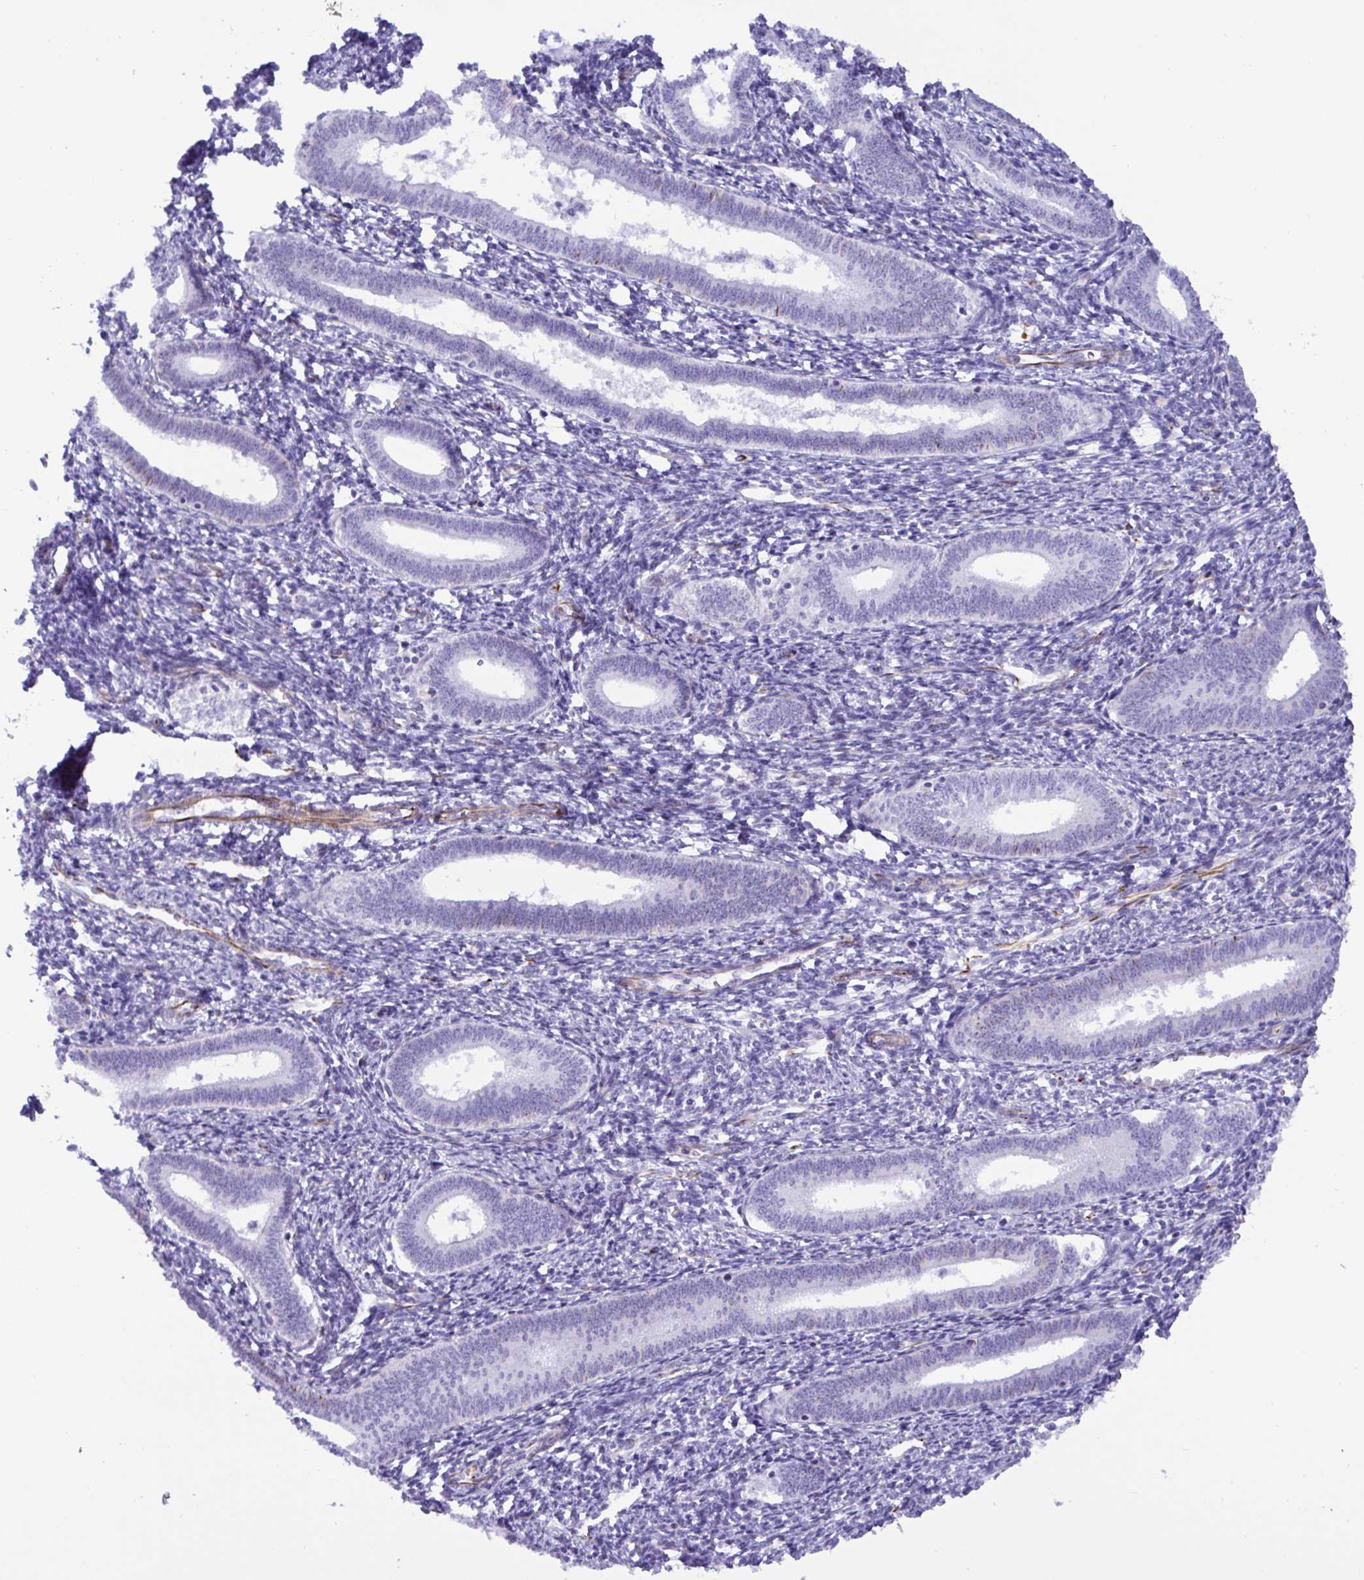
{"staining": {"intensity": "negative", "quantity": "none", "location": "none"}, "tissue": "endometrium", "cell_type": "Cells in endometrial stroma", "image_type": "normal", "snomed": [{"axis": "morphology", "description": "Normal tissue, NOS"}, {"axis": "topography", "description": "Endometrium"}], "caption": "An immunohistochemistry image of benign endometrium is shown. There is no staining in cells in endometrial stroma of endometrium. (Brightfield microscopy of DAB (3,3'-diaminobenzidine) IHC at high magnification).", "gene": "SMAD5", "patient": {"sex": "female", "age": 41}}